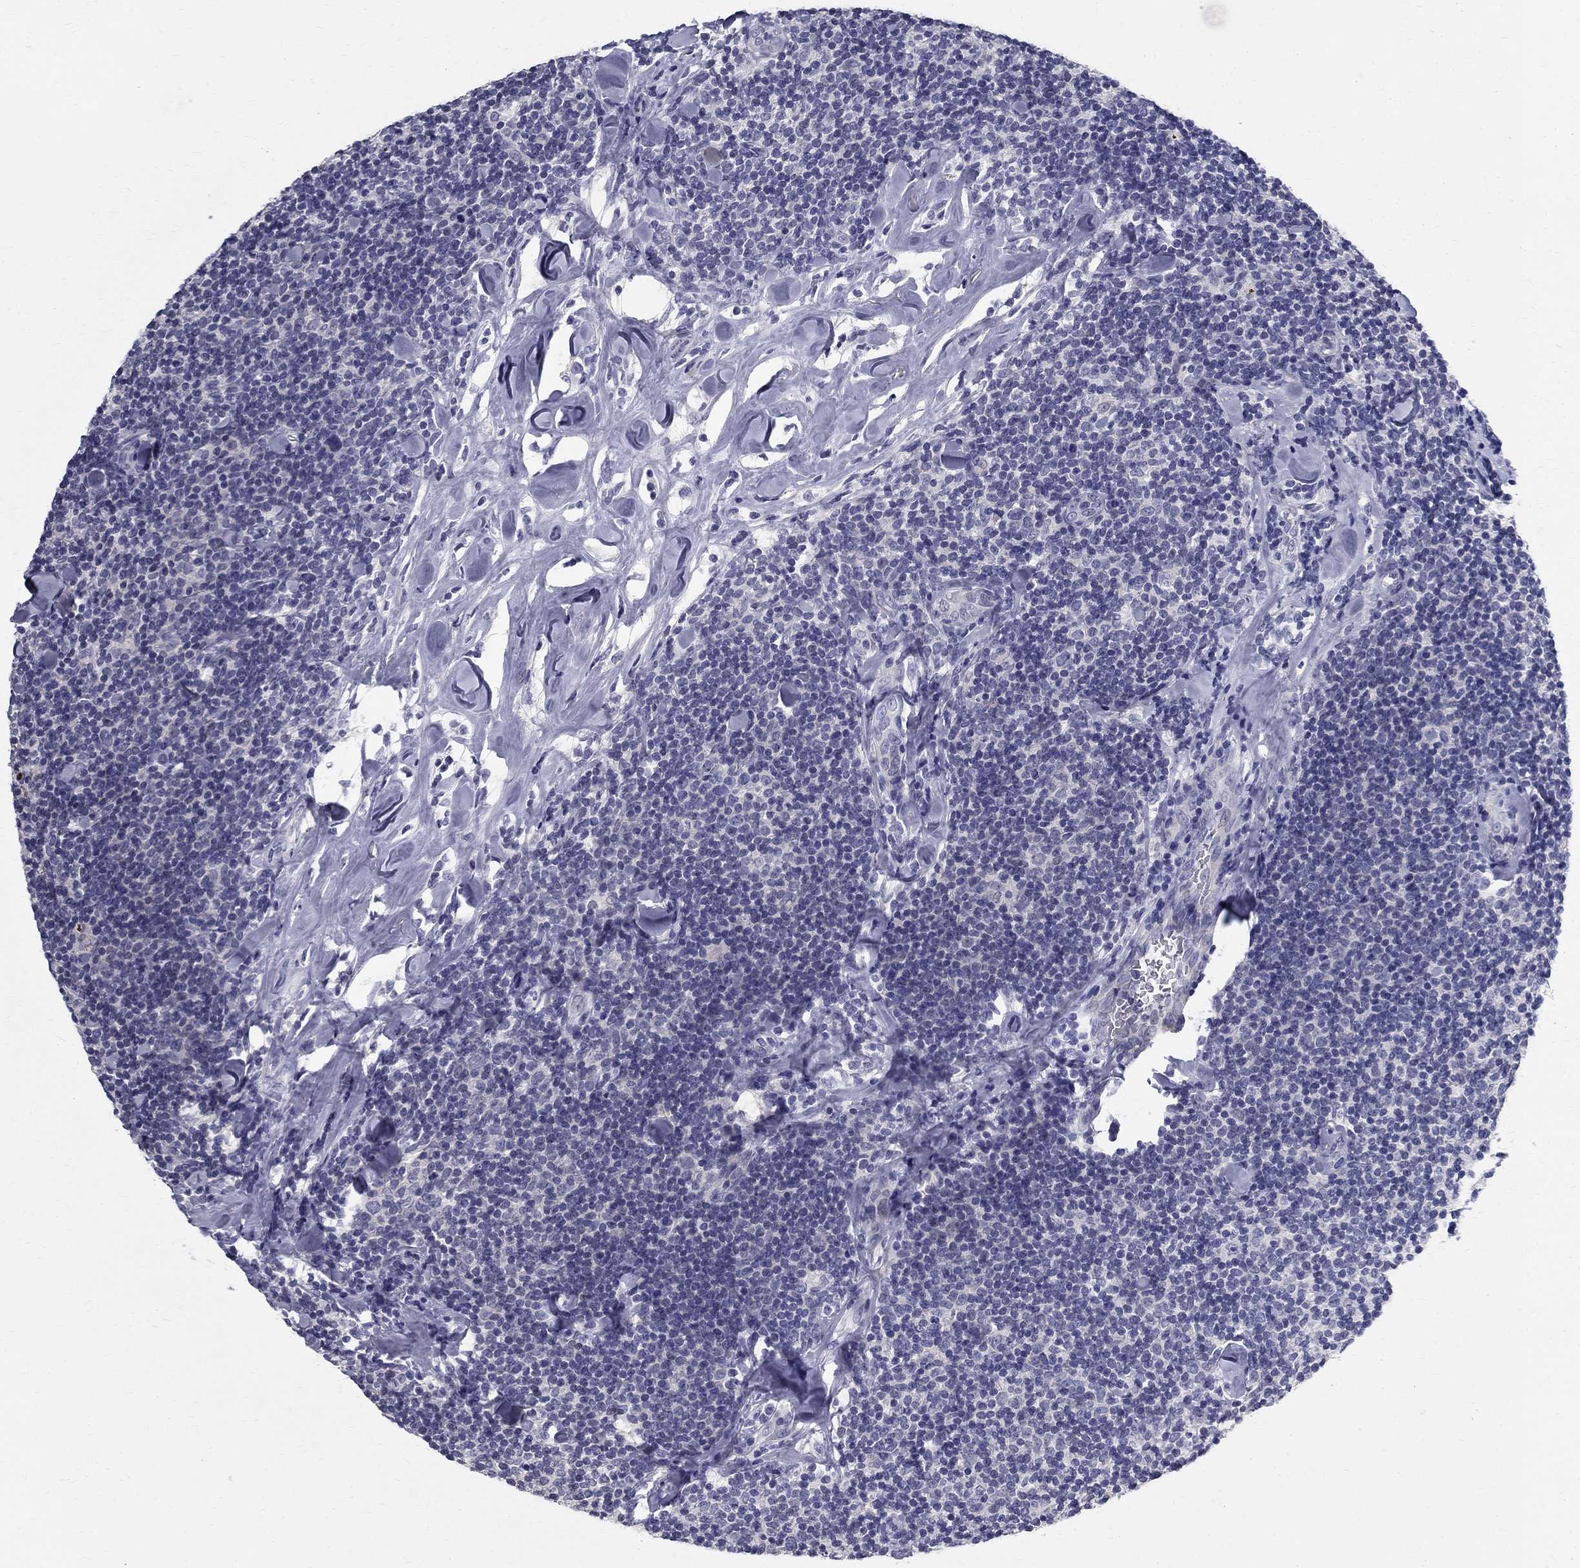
{"staining": {"intensity": "negative", "quantity": "none", "location": "none"}, "tissue": "lymphoma", "cell_type": "Tumor cells", "image_type": "cancer", "snomed": [{"axis": "morphology", "description": "Malignant lymphoma, non-Hodgkin's type, Low grade"}, {"axis": "topography", "description": "Lymph node"}], "caption": "This is an immunohistochemistry (IHC) image of low-grade malignant lymphoma, non-Hodgkin's type. There is no staining in tumor cells.", "gene": "TGM4", "patient": {"sex": "female", "age": 56}}